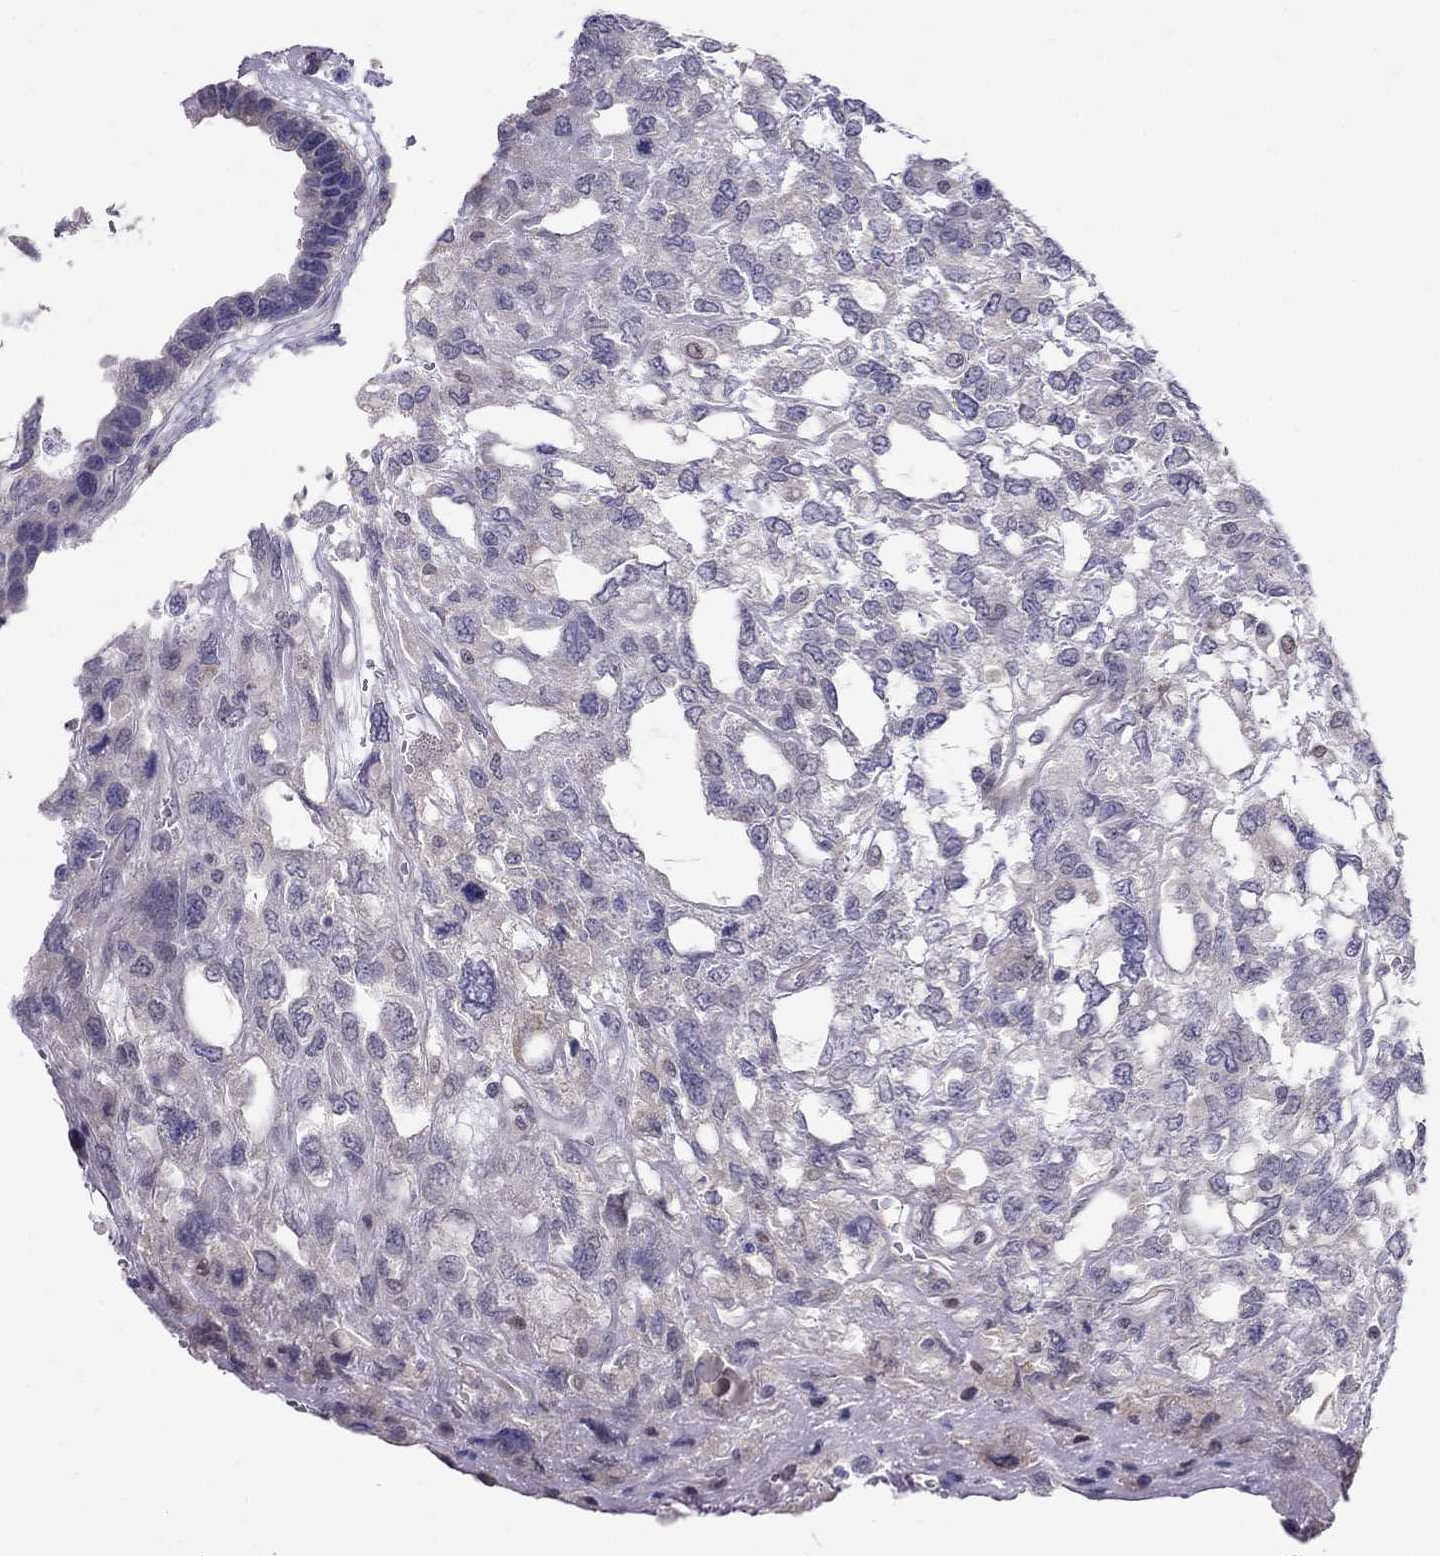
{"staining": {"intensity": "negative", "quantity": "none", "location": "none"}, "tissue": "testis cancer", "cell_type": "Tumor cells", "image_type": "cancer", "snomed": [{"axis": "morphology", "description": "Seminoma, NOS"}, {"axis": "topography", "description": "Testis"}], "caption": "This is an immunohistochemistry photomicrograph of testis seminoma. There is no expression in tumor cells.", "gene": "LRRC39", "patient": {"sex": "male", "age": 52}}